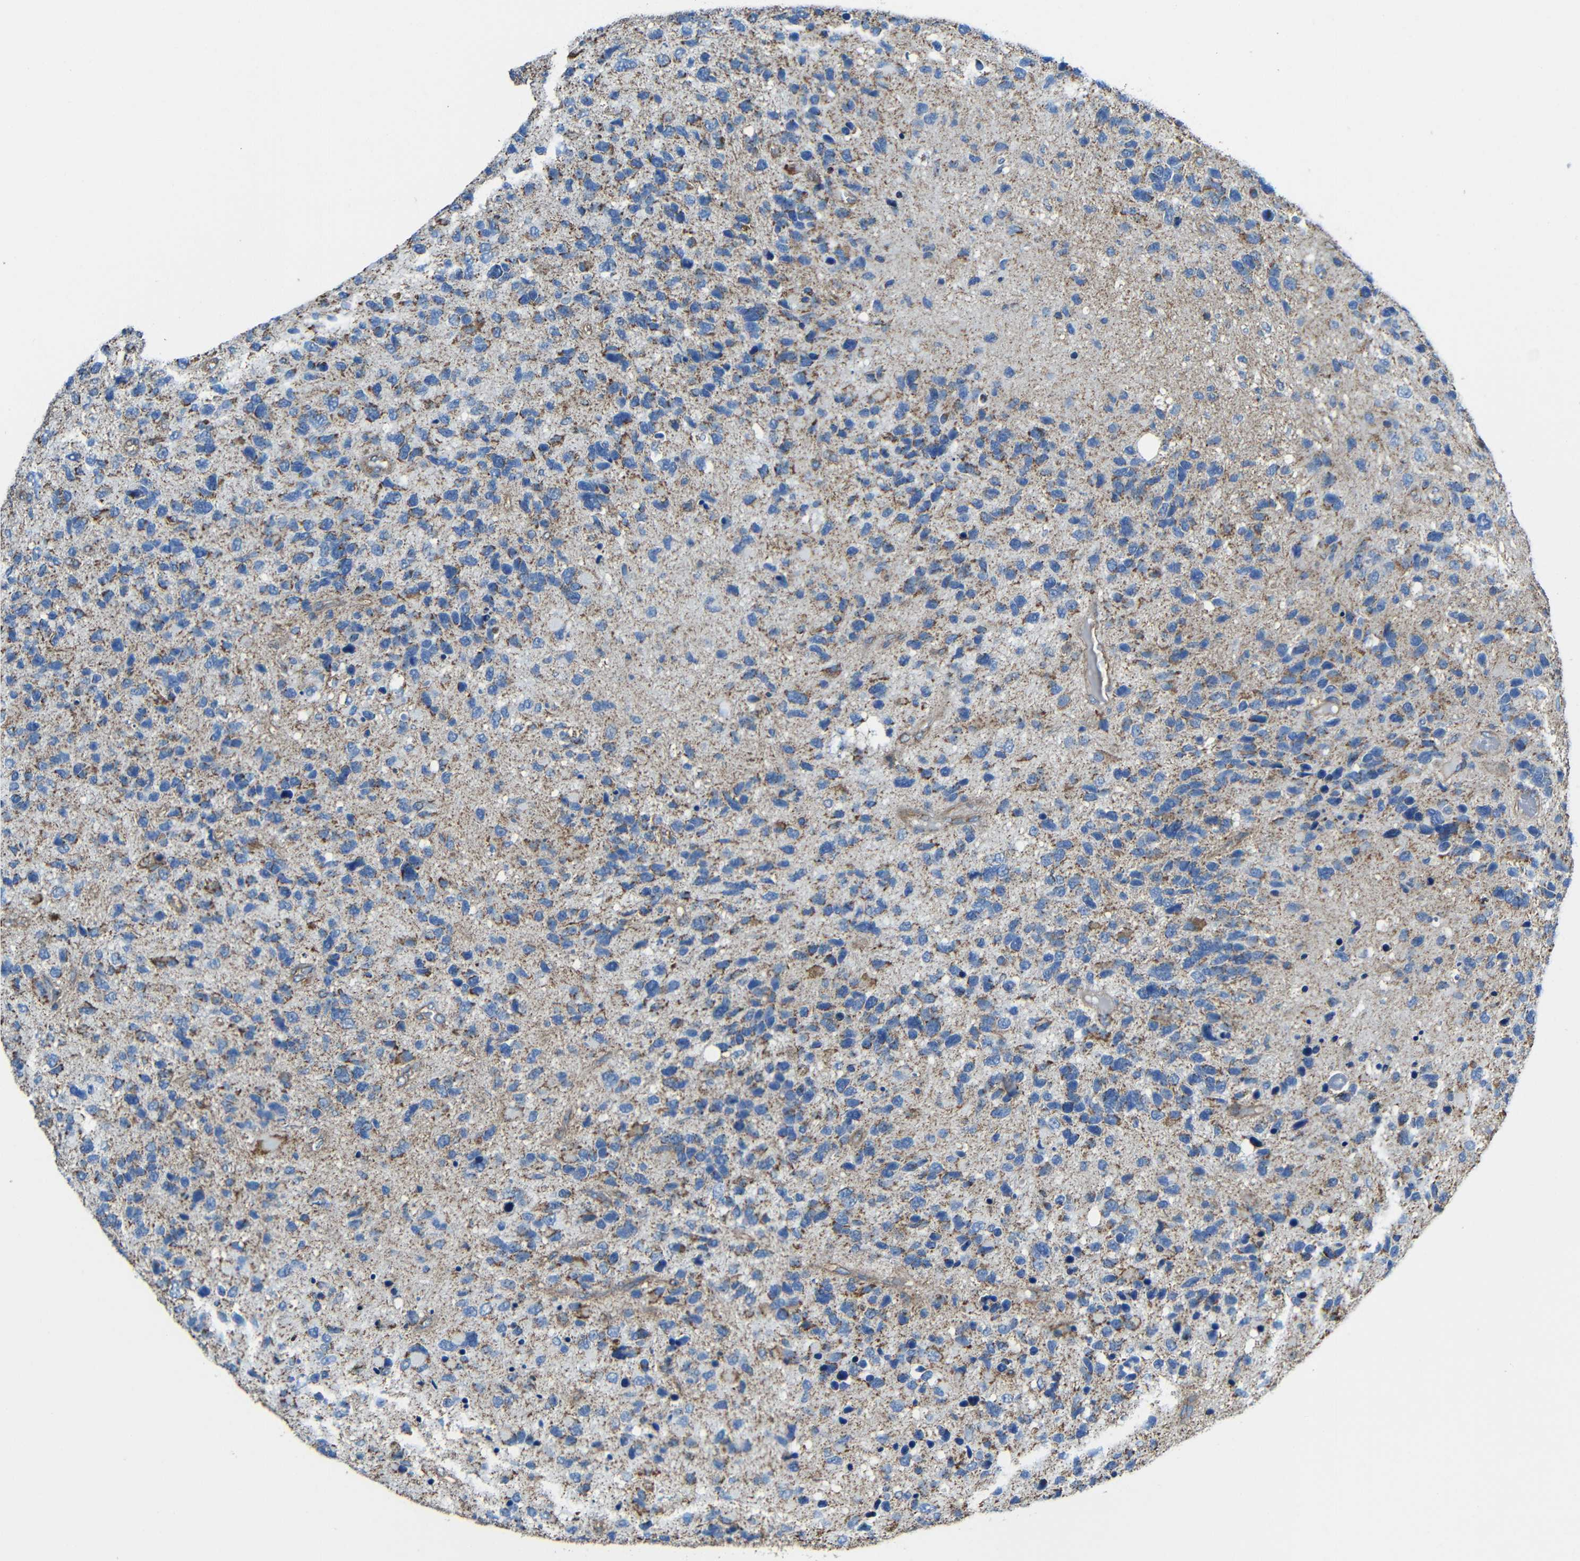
{"staining": {"intensity": "moderate", "quantity": "25%-75%", "location": "cytoplasmic/membranous"}, "tissue": "glioma", "cell_type": "Tumor cells", "image_type": "cancer", "snomed": [{"axis": "morphology", "description": "Glioma, malignant, High grade"}, {"axis": "topography", "description": "Brain"}], "caption": "Protein expression analysis of human glioma reveals moderate cytoplasmic/membranous staining in about 25%-75% of tumor cells.", "gene": "INTS6L", "patient": {"sex": "female", "age": 58}}